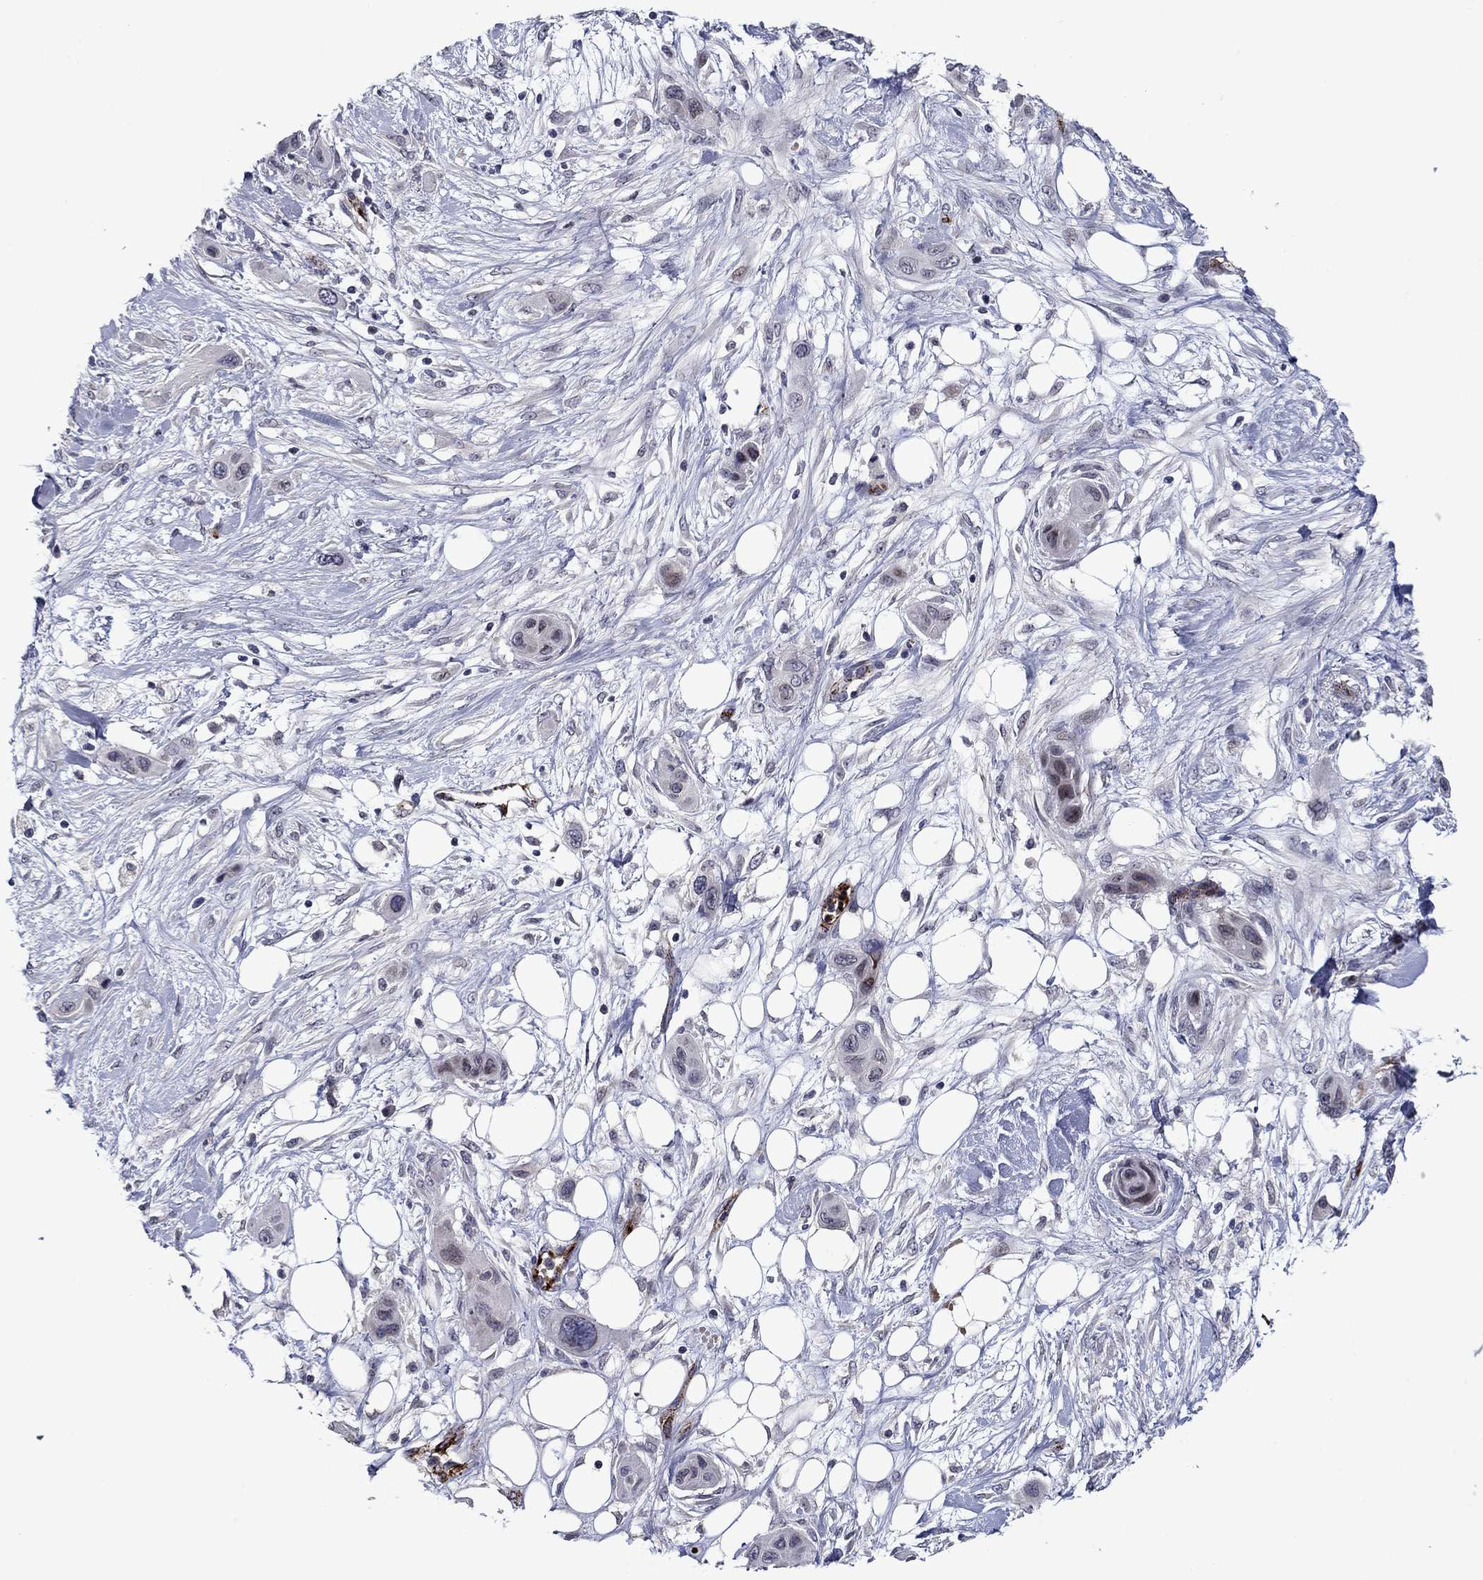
{"staining": {"intensity": "negative", "quantity": "none", "location": "none"}, "tissue": "skin cancer", "cell_type": "Tumor cells", "image_type": "cancer", "snomed": [{"axis": "morphology", "description": "Squamous cell carcinoma, NOS"}, {"axis": "topography", "description": "Skin"}], "caption": "This is an immunohistochemistry (IHC) micrograph of skin cancer. There is no expression in tumor cells.", "gene": "SLITRK1", "patient": {"sex": "male", "age": 79}}